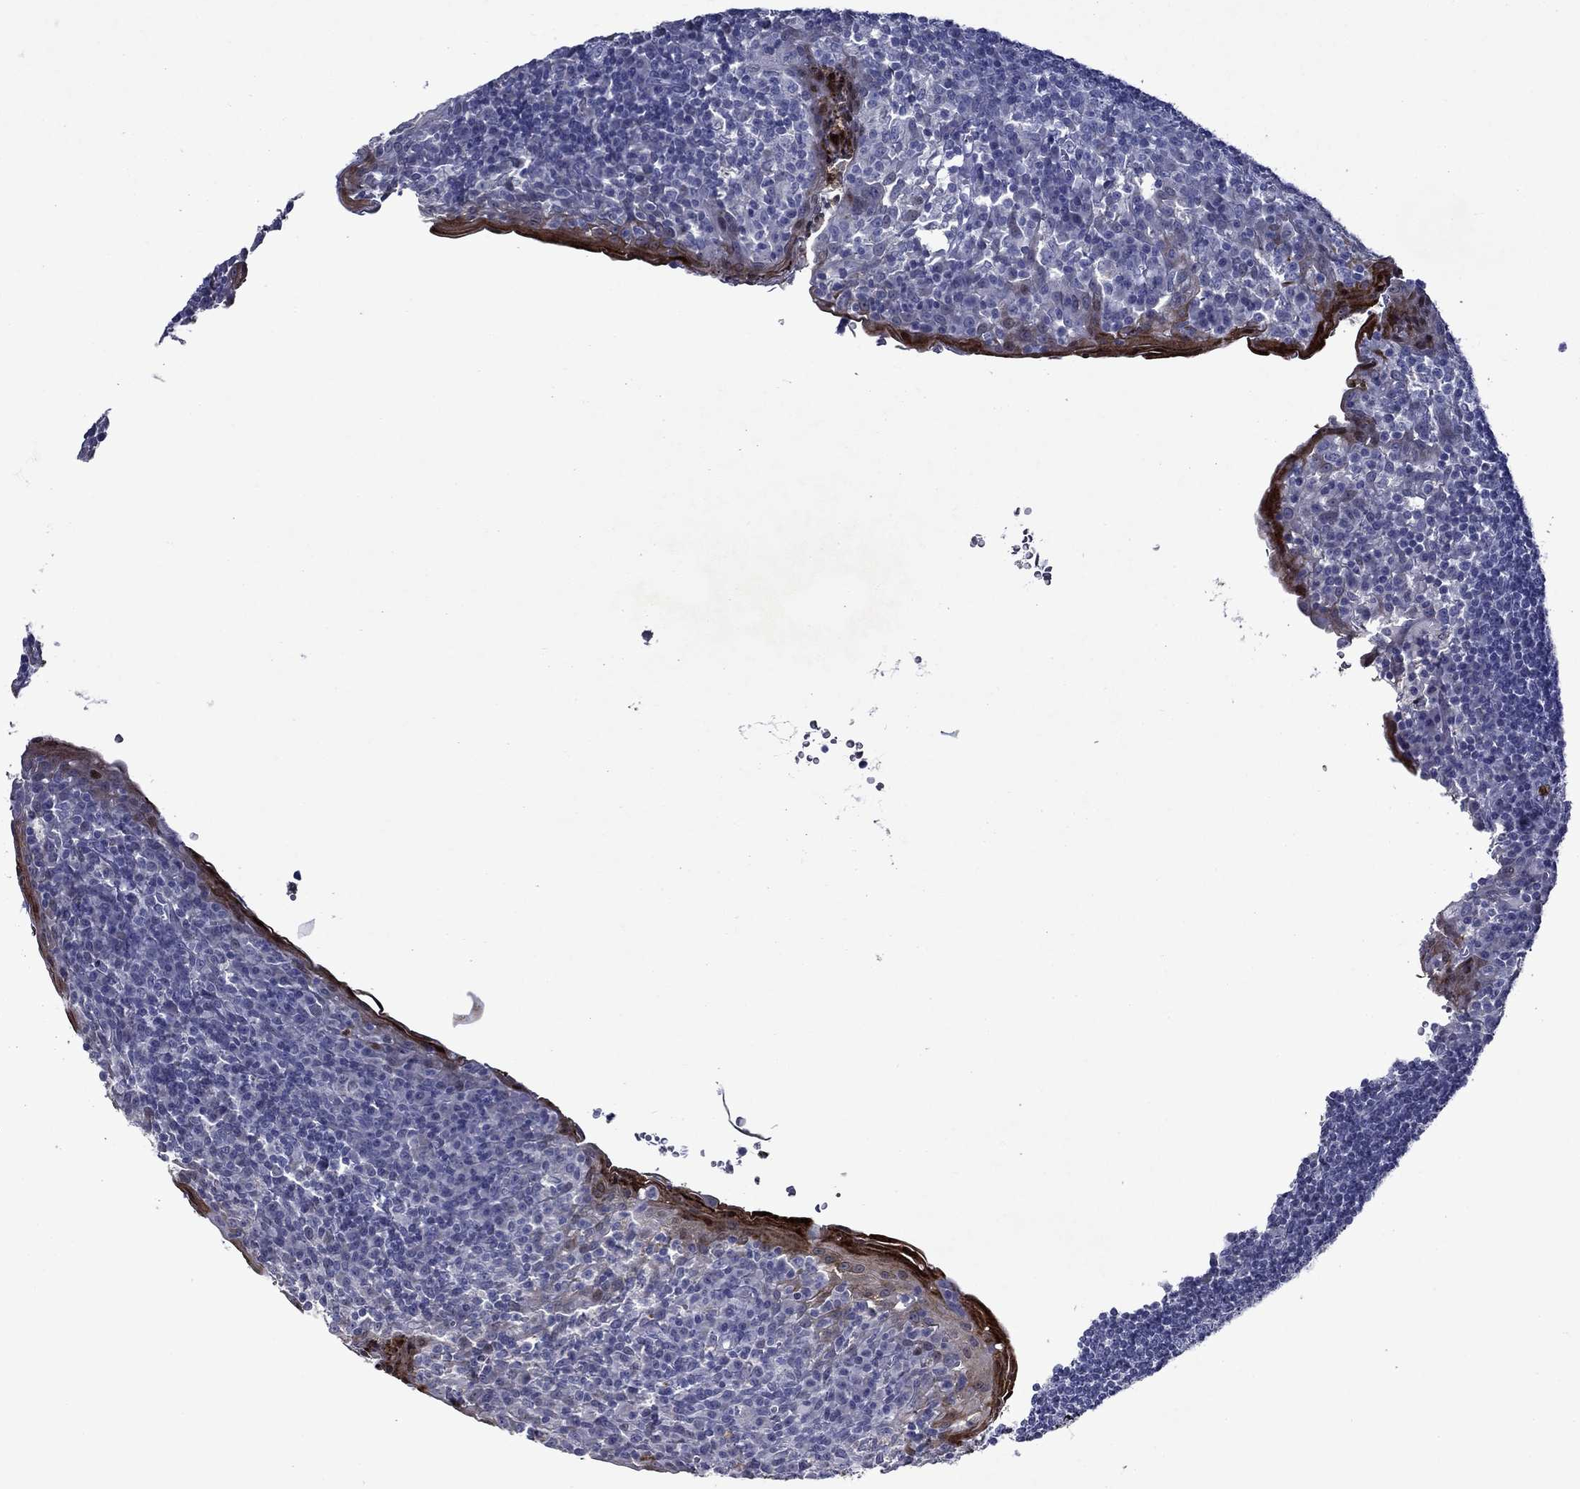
{"staining": {"intensity": "negative", "quantity": "none", "location": "none"}, "tissue": "tonsil", "cell_type": "Germinal center cells", "image_type": "normal", "snomed": [{"axis": "morphology", "description": "Normal tissue, NOS"}, {"axis": "topography", "description": "Tonsil"}], "caption": "The photomicrograph reveals no staining of germinal center cells in normal tonsil. (DAB (3,3'-diaminobenzidine) IHC visualized using brightfield microscopy, high magnification).", "gene": "IRF5", "patient": {"sex": "female", "age": 13}}